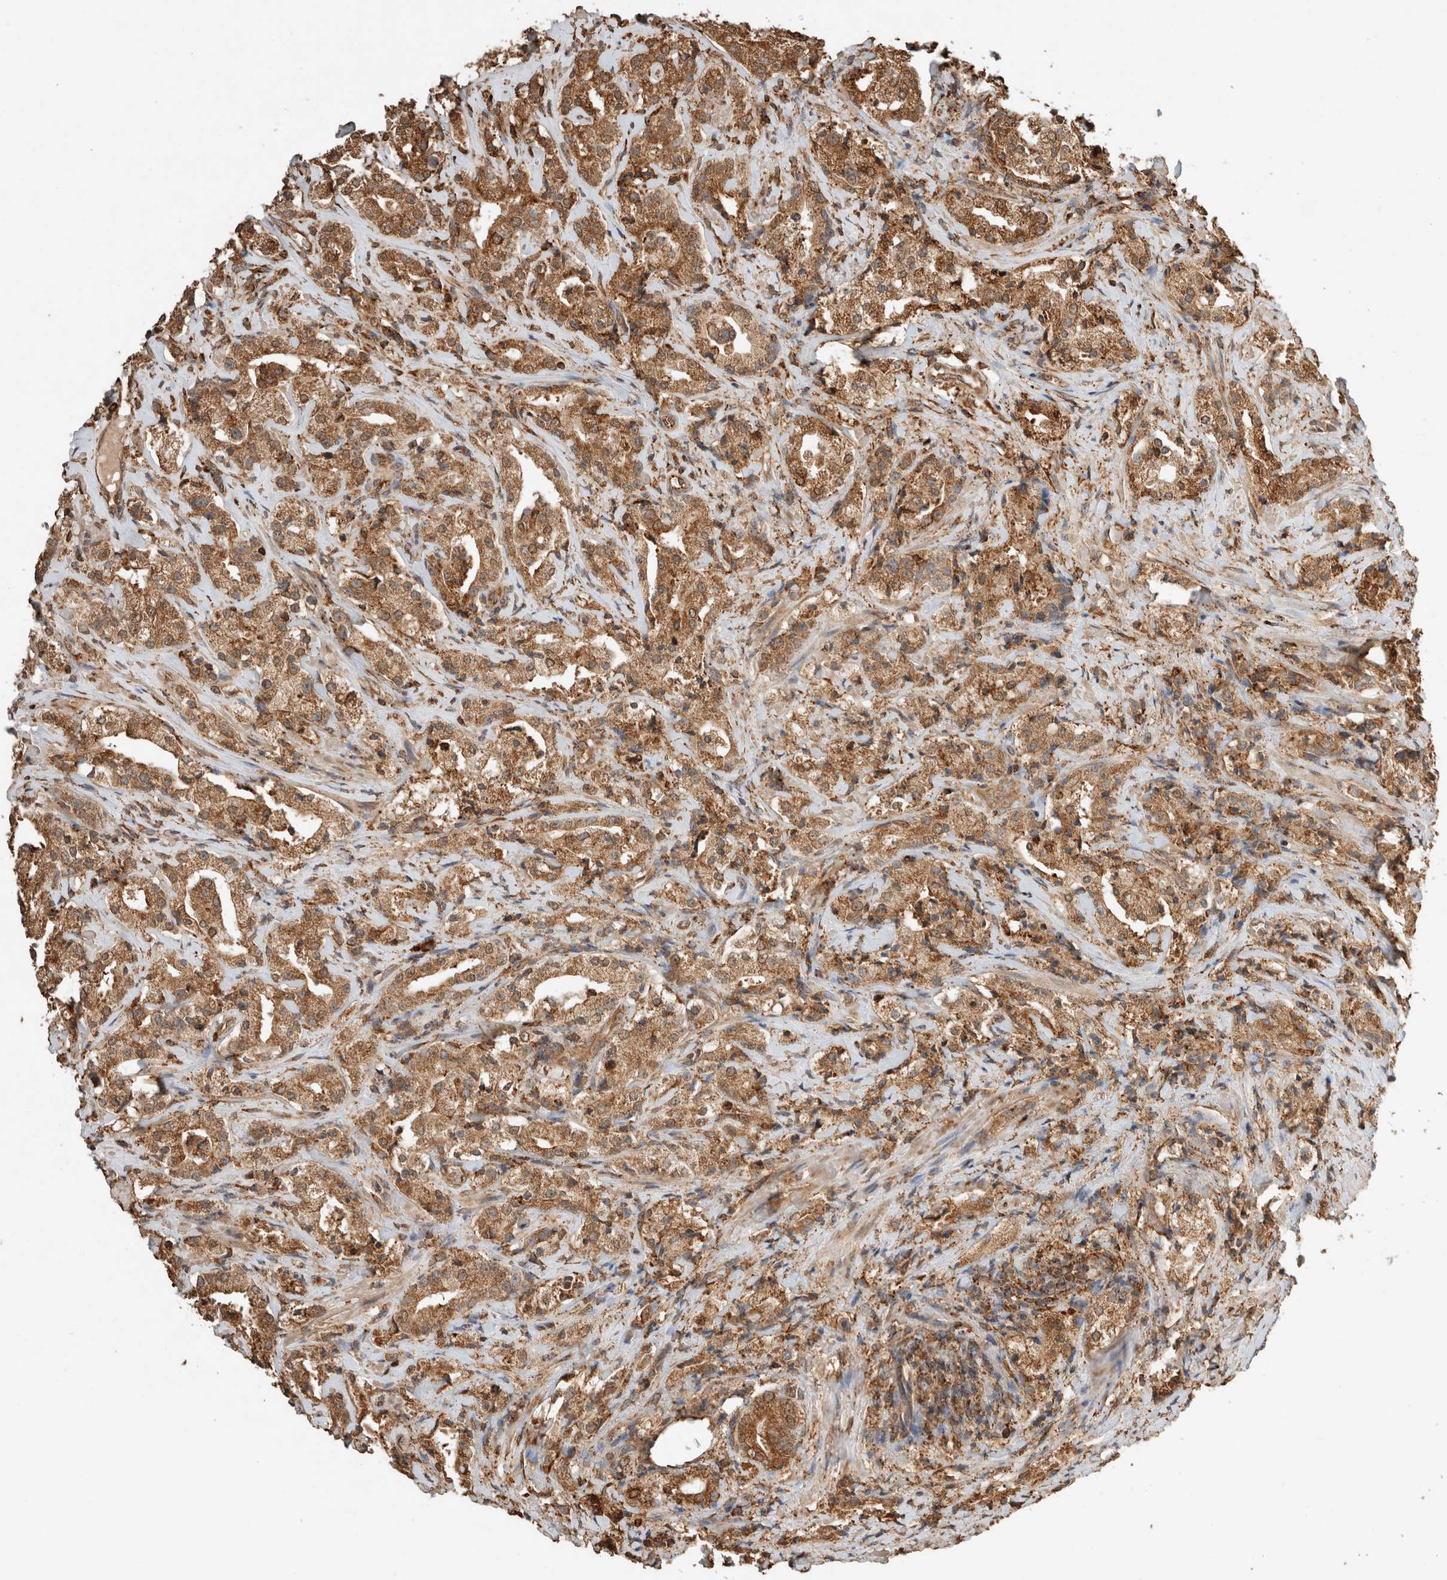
{"staining": {"intensity": "moderate", "quantity": ">75%", "location": "cytoplasmic/membranous"}, "tissue": "prostate cancer", "cell_type": "Tumor cells", "image_type": "cancer", "snomed": [{"axis": "morphology", "description": "Adenocarcinoma, High grade"}, {"axis": "topography", "description": "Prostate"}], "caption": "A photomicrograph of adenocarcinoma (high-grade) (prostate) stained for a protein displays moderate cytoplasmic/membranous brown staining in tumor cells.", "gene": "ERAP1", "patient": {"sex": "male", "age": 63}}